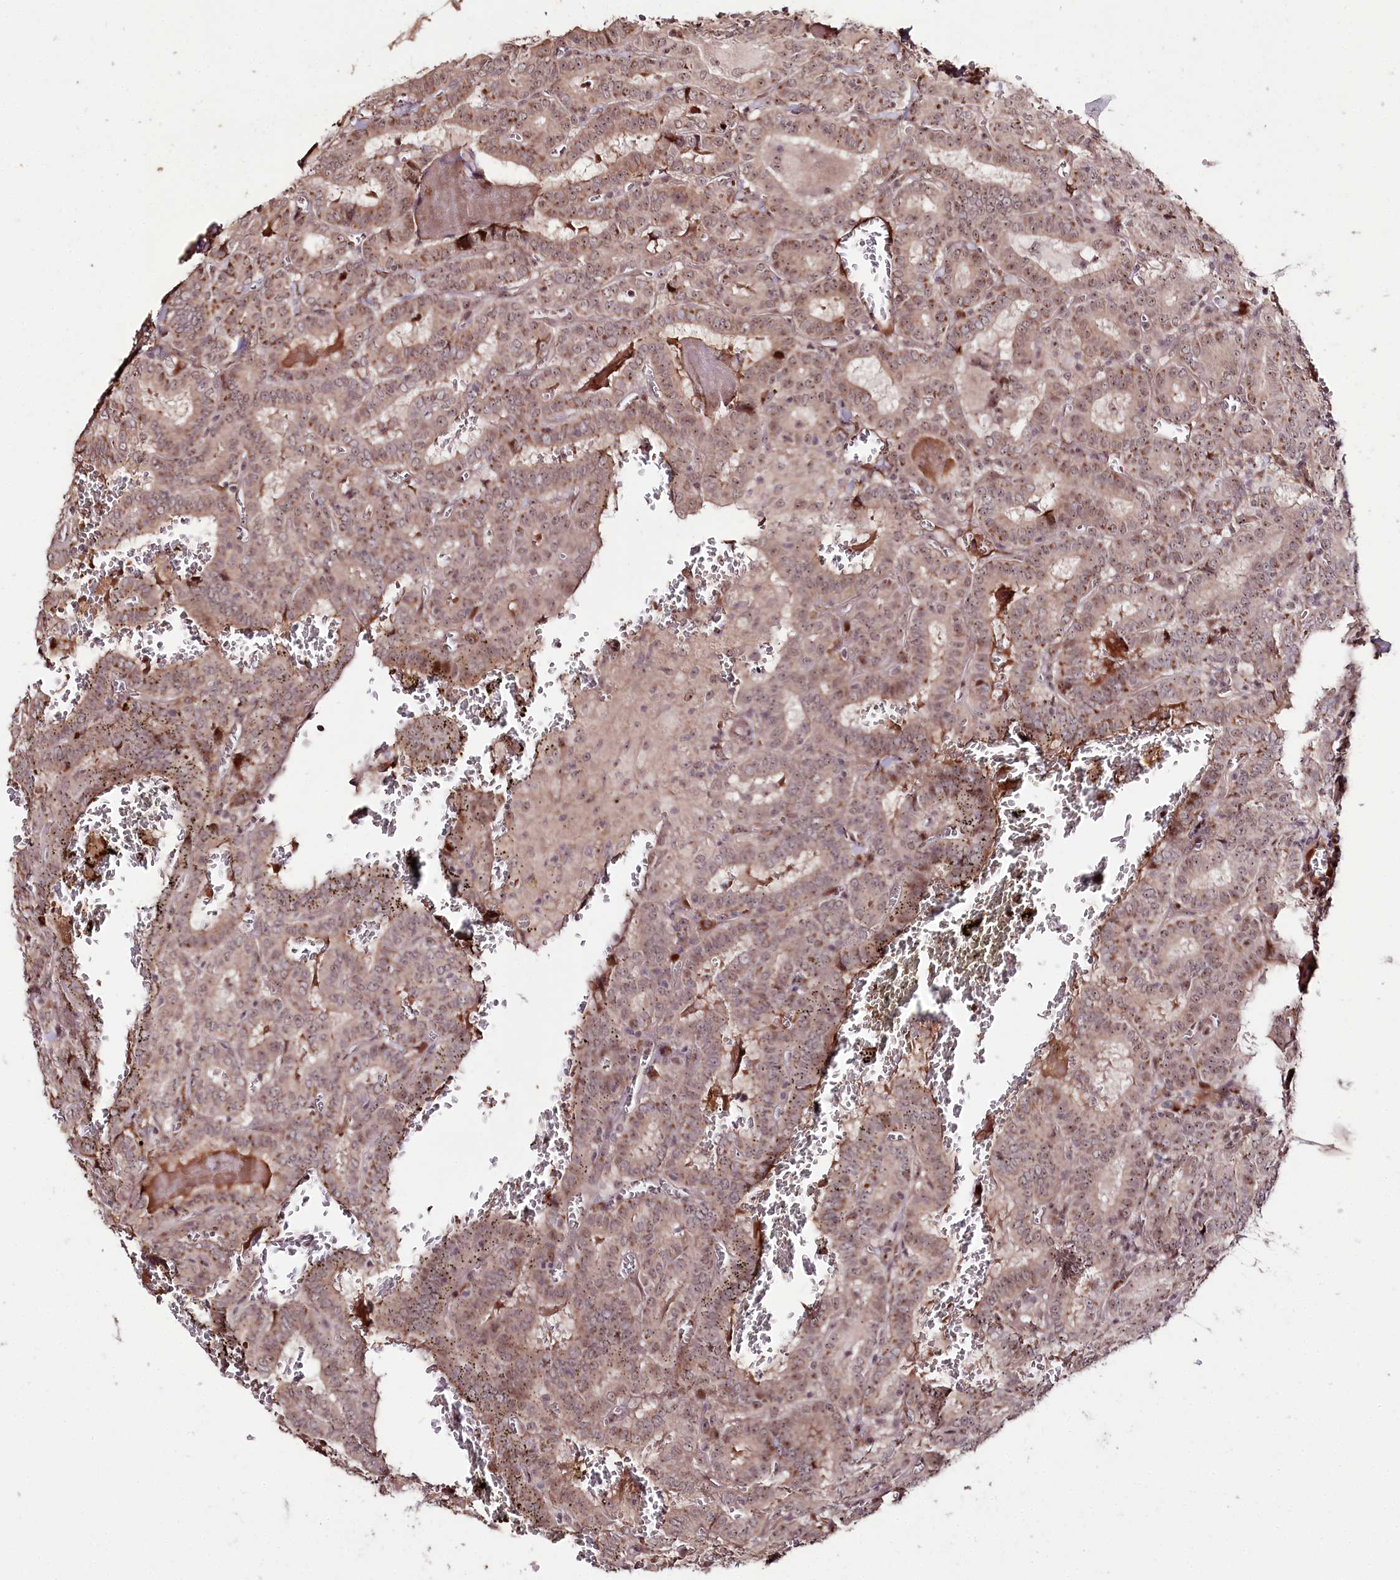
{"staining": {"intensity": "moderate", "quantity": ">75%", "location": "cytoplasmic/membranous"}, "tissue": "thyroid cancer", "cell_type": "Tumor cells", "image_type": "cancer", "snomed": [{"axis": "morphology", "description": "Papillary adenocarcinoma, NOS"}, {"axis": "topography", "description": "Thyroid gland"}], "caption": "High-power microscopy captured an IHC histopathology image of thyroid papillary adenocarcinoma, revealing moderate cytoplasmic/membranous expression in approximately >75% of tumor cells.", "gene": "DMP1", "patient": {"sex": "female", "age": 72}}